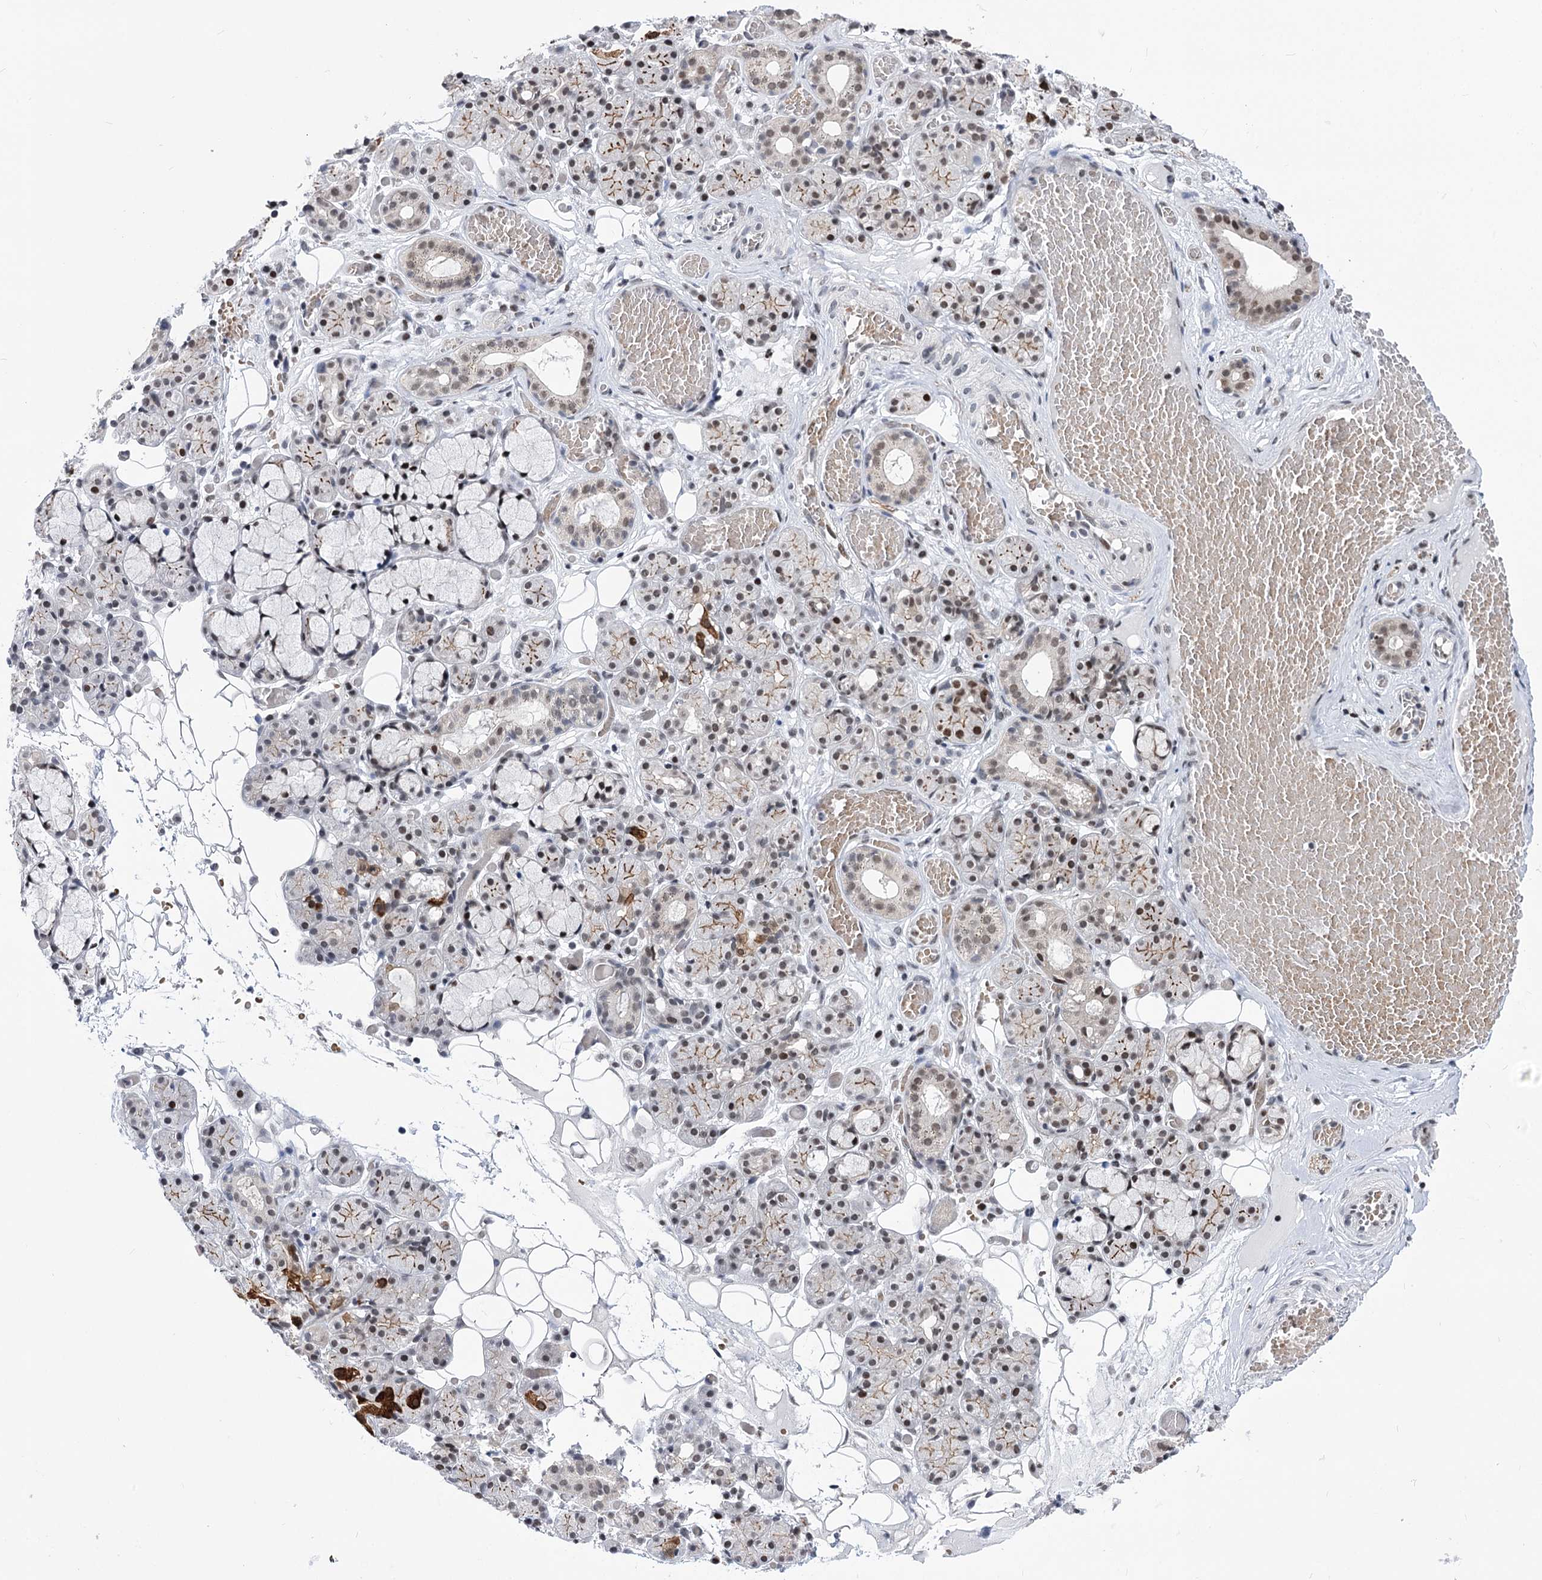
{"staining": {"intensity": "weak", "quantity": "25%-75%", "location": "cytoplasmic/membranous,nuclear"}, "tissue": "salivary gland", "cell_type": "Glandular cells", "image_type": "normal", "snomed": [{"axis": "morphology", "description": "Normal tissue, NOS"}, {"axis": "topography", "description": "Salivary gland"}], "caption": "The micrograph demonstrates staining of normal salivary gland, revealing weak cytoplasmic/membranous,nuclear protein expression (brown color) within glandular cells. Nuclei are stained in blue.", "gene": "POU4F3", "patient": {"sex": "male", "age": 63}}